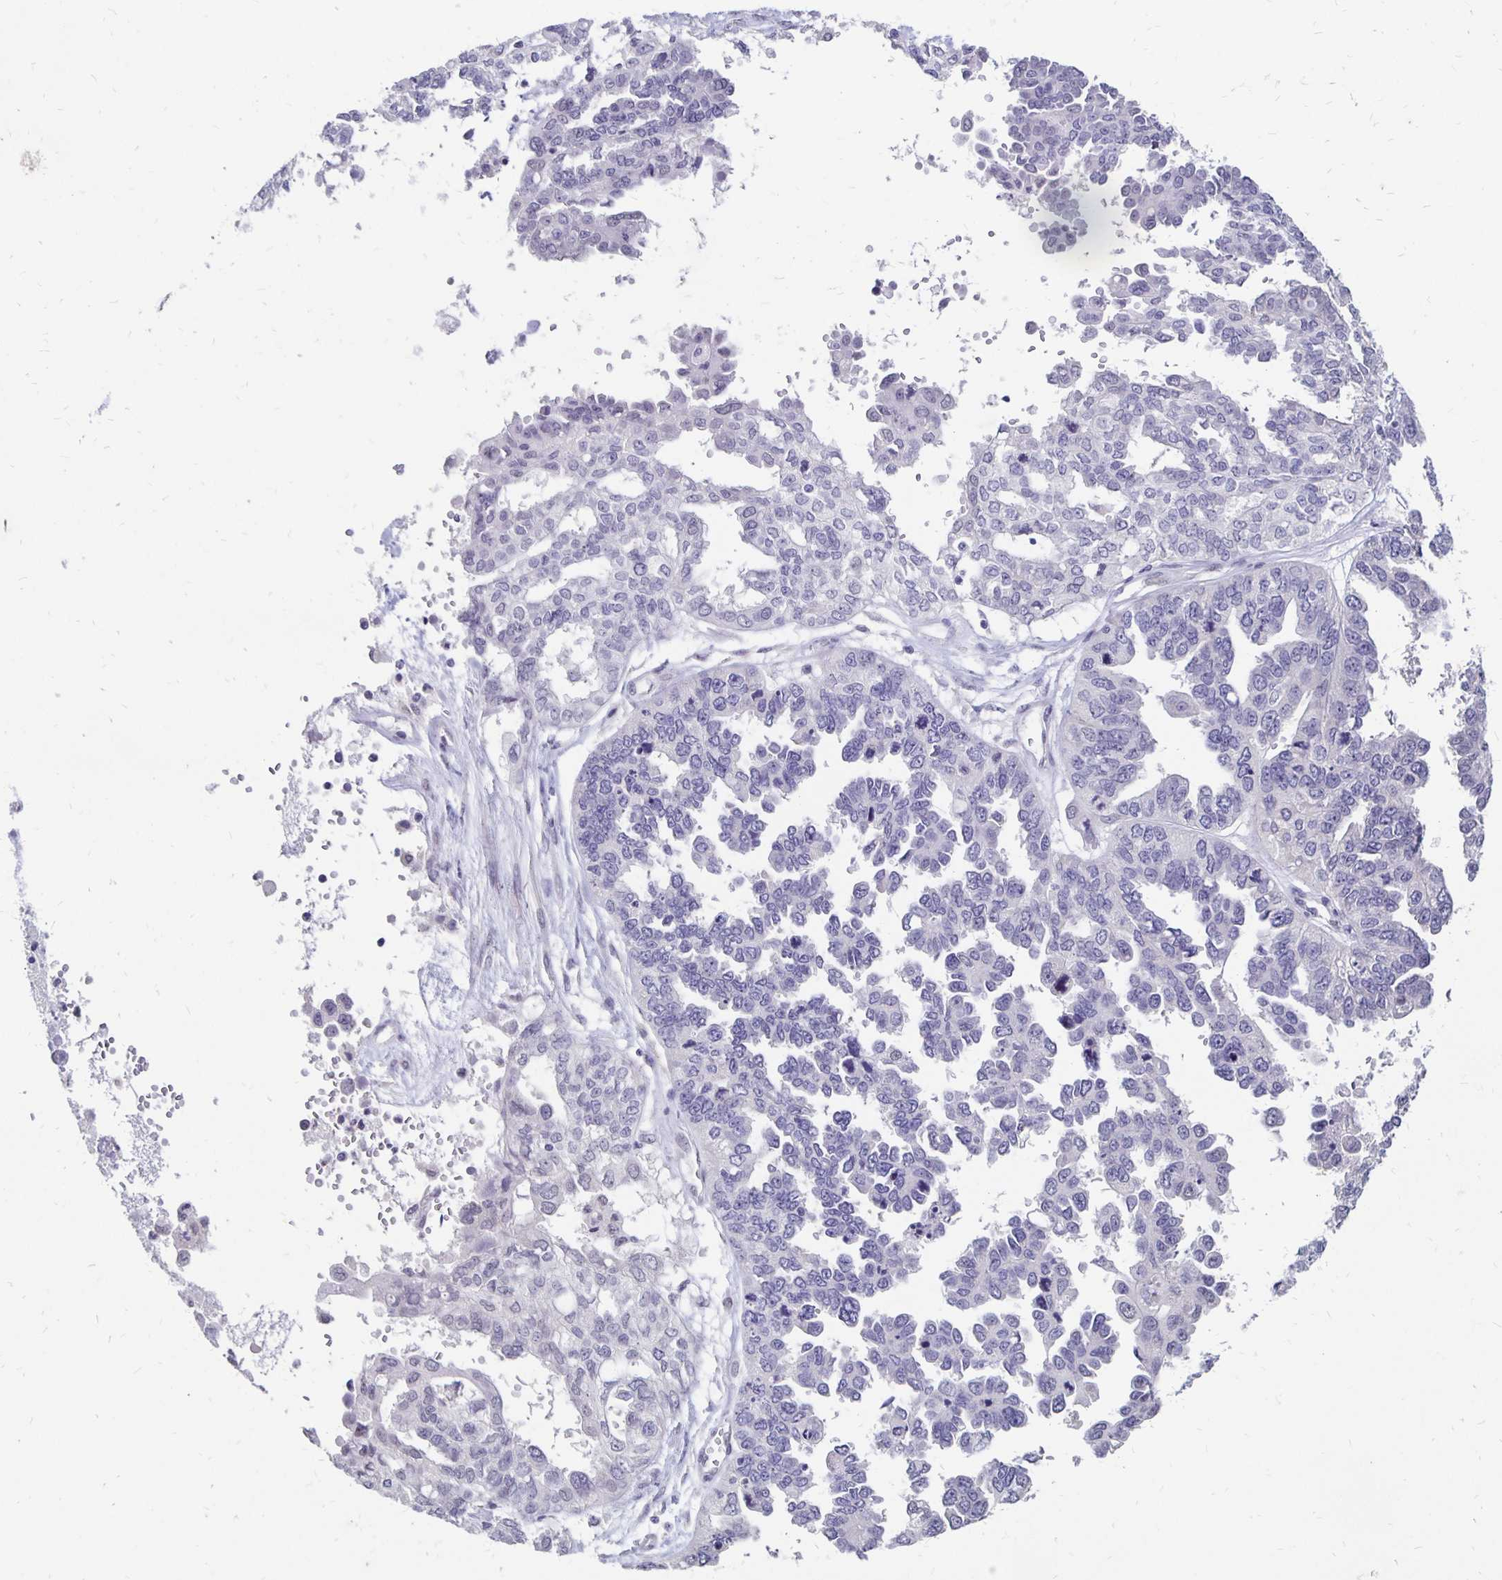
{"staining": {"intensity": "negative", "quantity": "none", "location": "none"}, "tissue": "ovarian cancer", "cell_type": "Tumor cells", "image_type": "cancer", "snomed": [{"axis": "morphology", "description": "Cystadenocarcinoma, serous, NOS"}, {"axis": "topography", "description": "Ovary"}], "caption": "DAB (3,3'-diaminobenzidine) immunohistochemical staining of serous cystadenocarcinoma (ovarian) reveals no significant staining in tumor cells.", "gene": "ATOSB", "patient": {"sex": "female", "age": 53}}